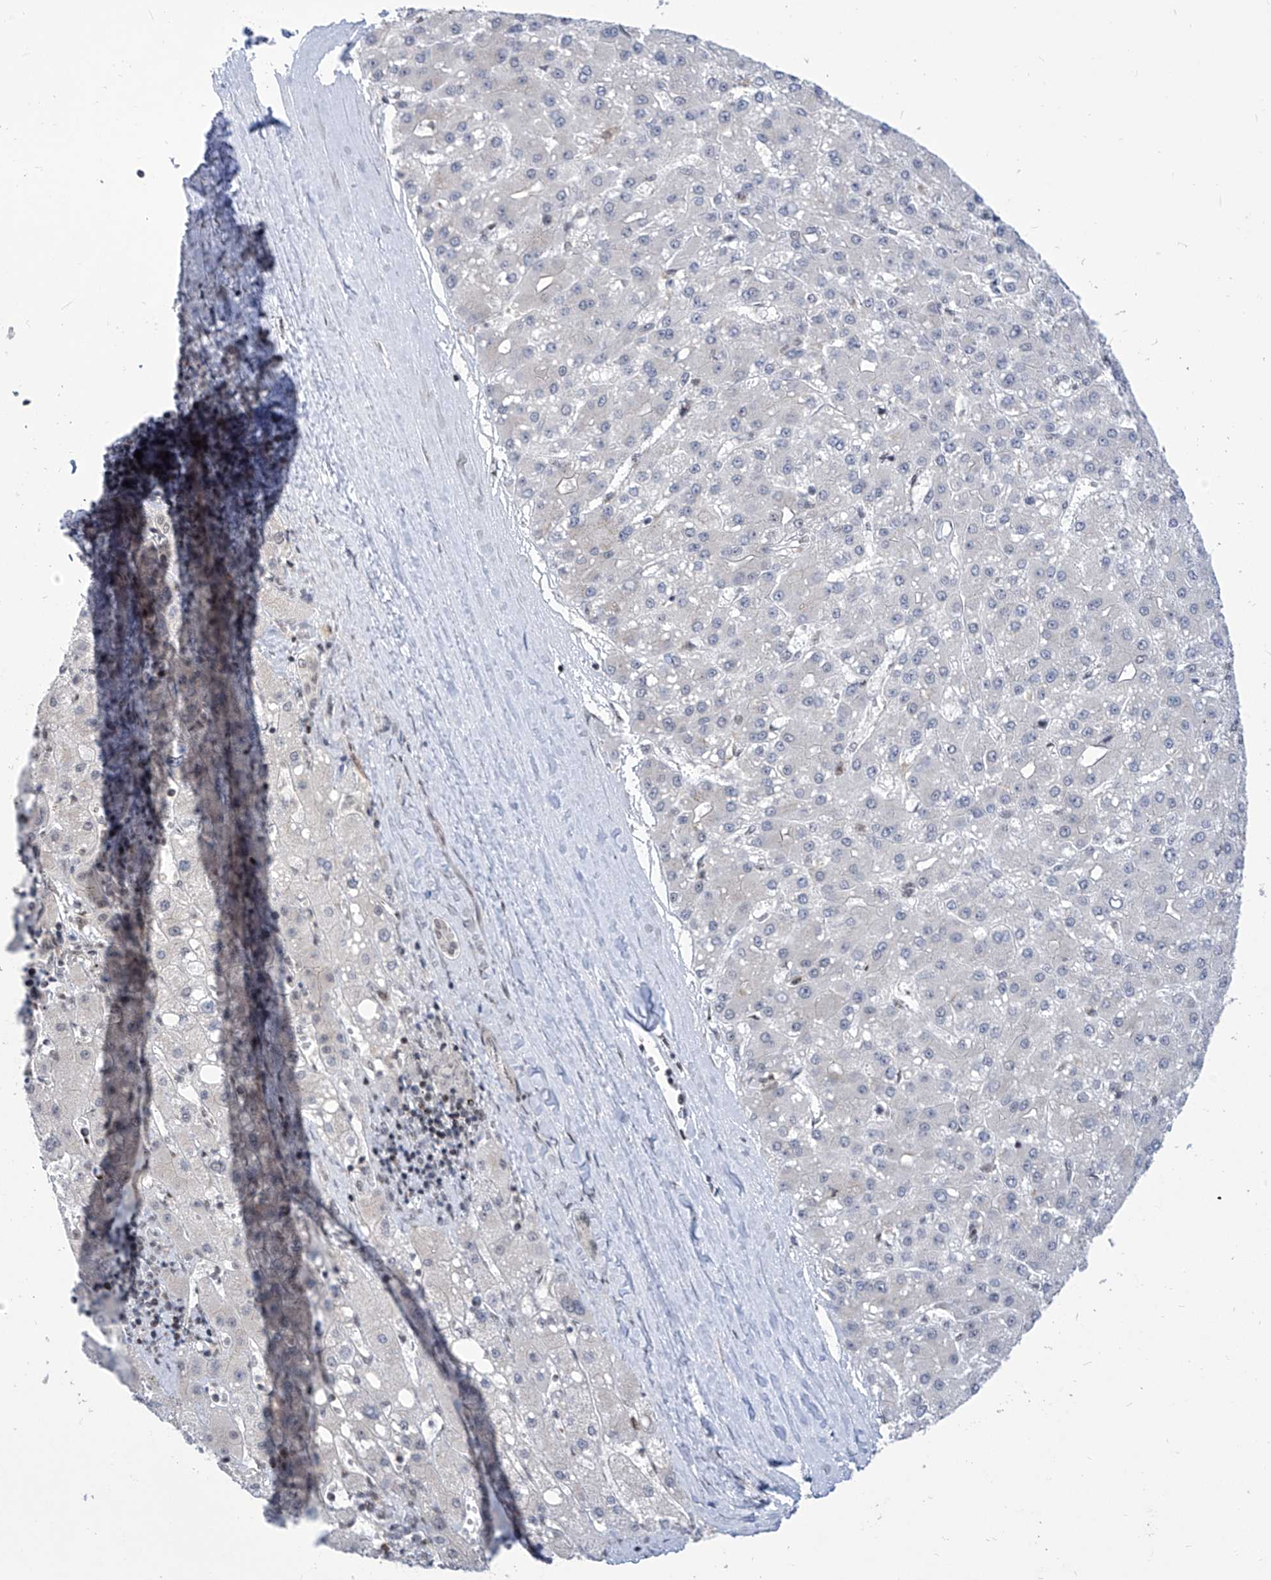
{"staining": {"intensity": "negative", "quantity": "none", "location": "none"}, "tissue": "liver cancer", "cell_type": "Tumor cells", "image_type": "cancer", "snomed": [{"axis": "morphology", "description": "Carcinoma, Hepatocellular, NOS"}, {"axis": "topography", "description": "Liver"}], "caption": "An IHC photomicrograph of liver cancer (hepatocellular carcinoma) is shown. There is no staining in tumor cells of liver cancer (hepatocellular carcinoma).", "gene": "CEP290", "patient": {"sex": "male", "age": 67}}